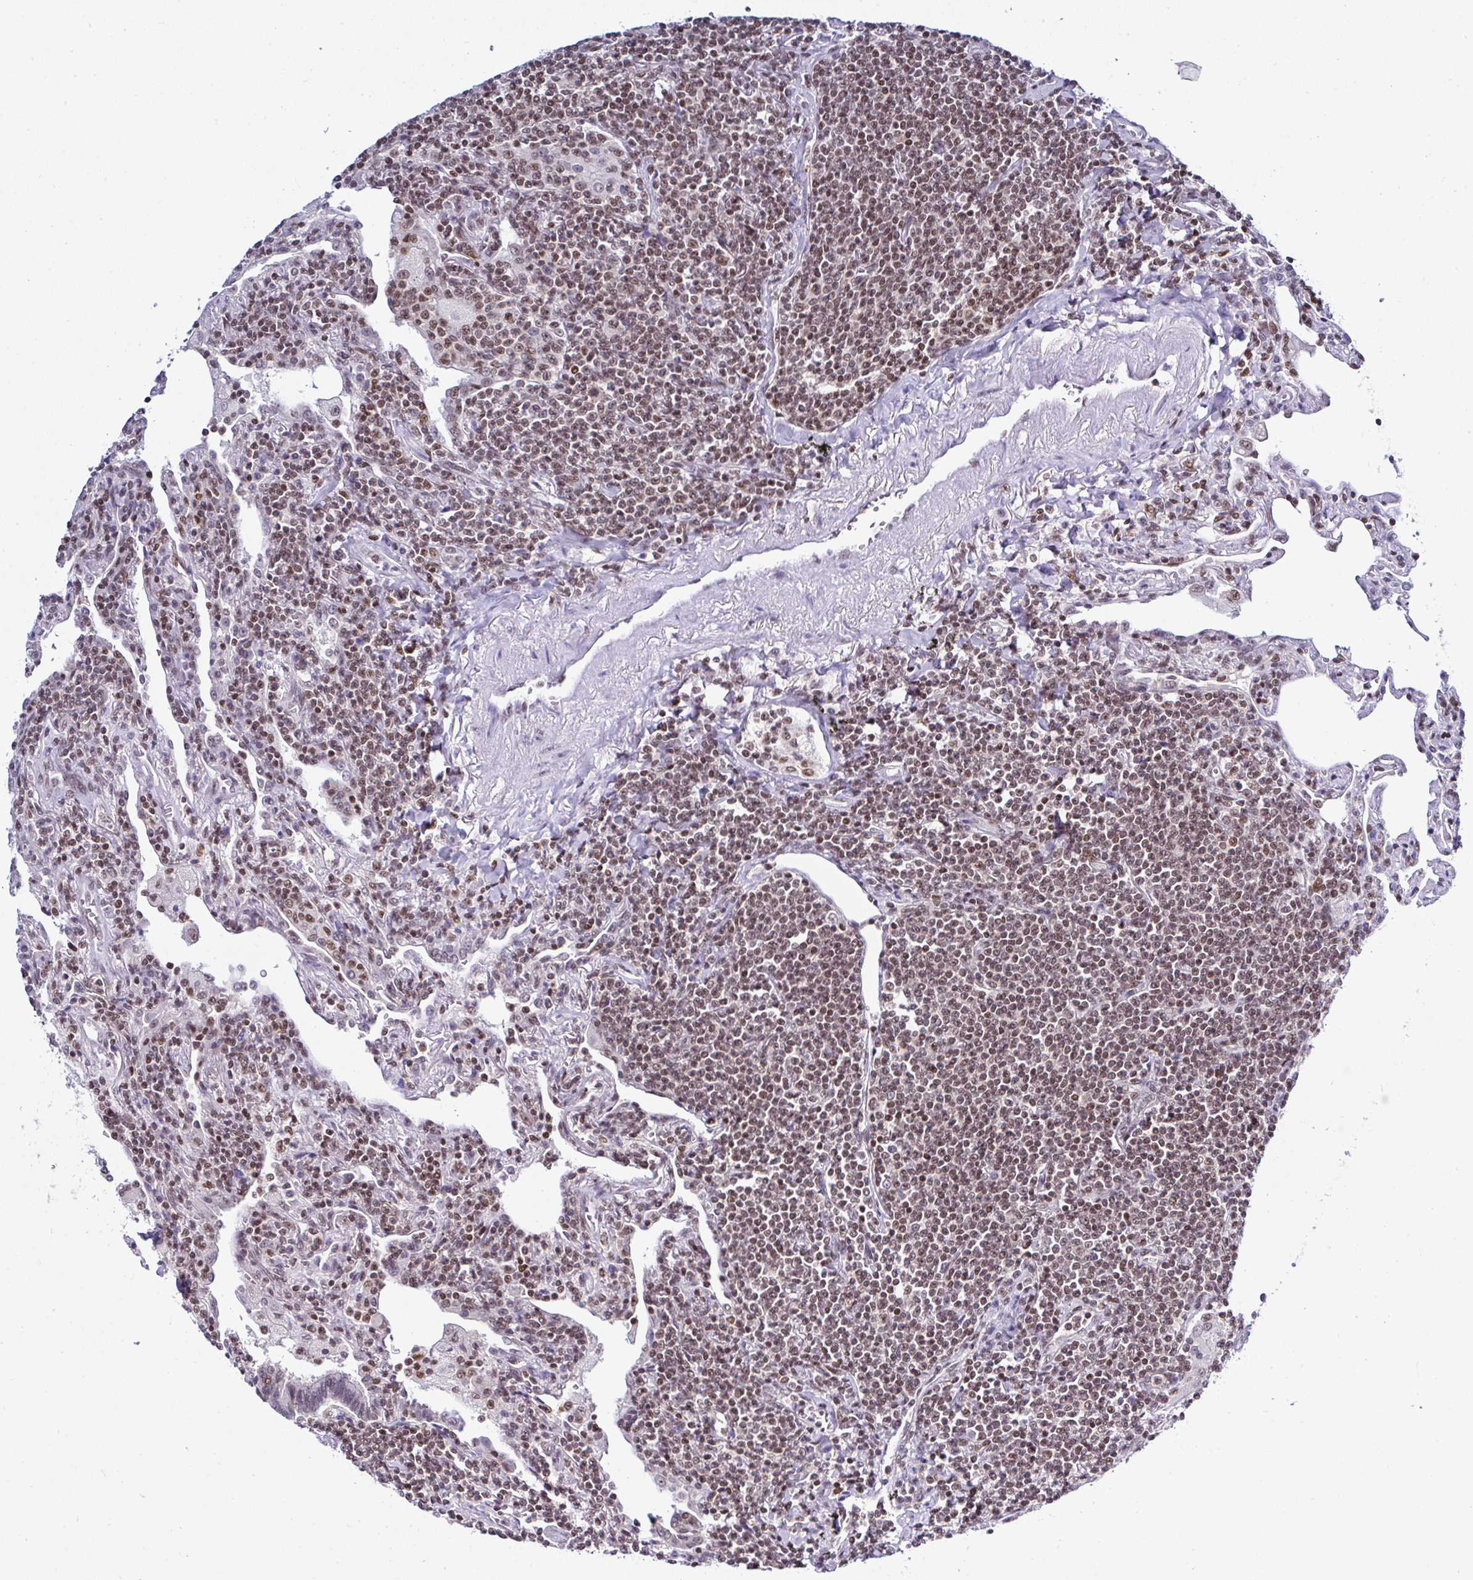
{"staining": {"intensity": "moderate", "quantity": ">75%", "location": "nuclear"}, "tissue": "lymphoma", "cell_type": "Tumor cells", "image_type": "cancer", "snomed": [{"axis": "morphology", "description": "Malignant lymphoma, non-Hodgkin's type, Low grade"}, {"axis": "topography", "description": "Lung"}], "caption": "DAB (3,3'-diaminobenzidine) immunohistochemical staining of human lymphoma reveals moderate nuclear protein expression in about >75% of tumor cells.", "gene": "DR1", "patient": {"sex": "female", "age": 71}}